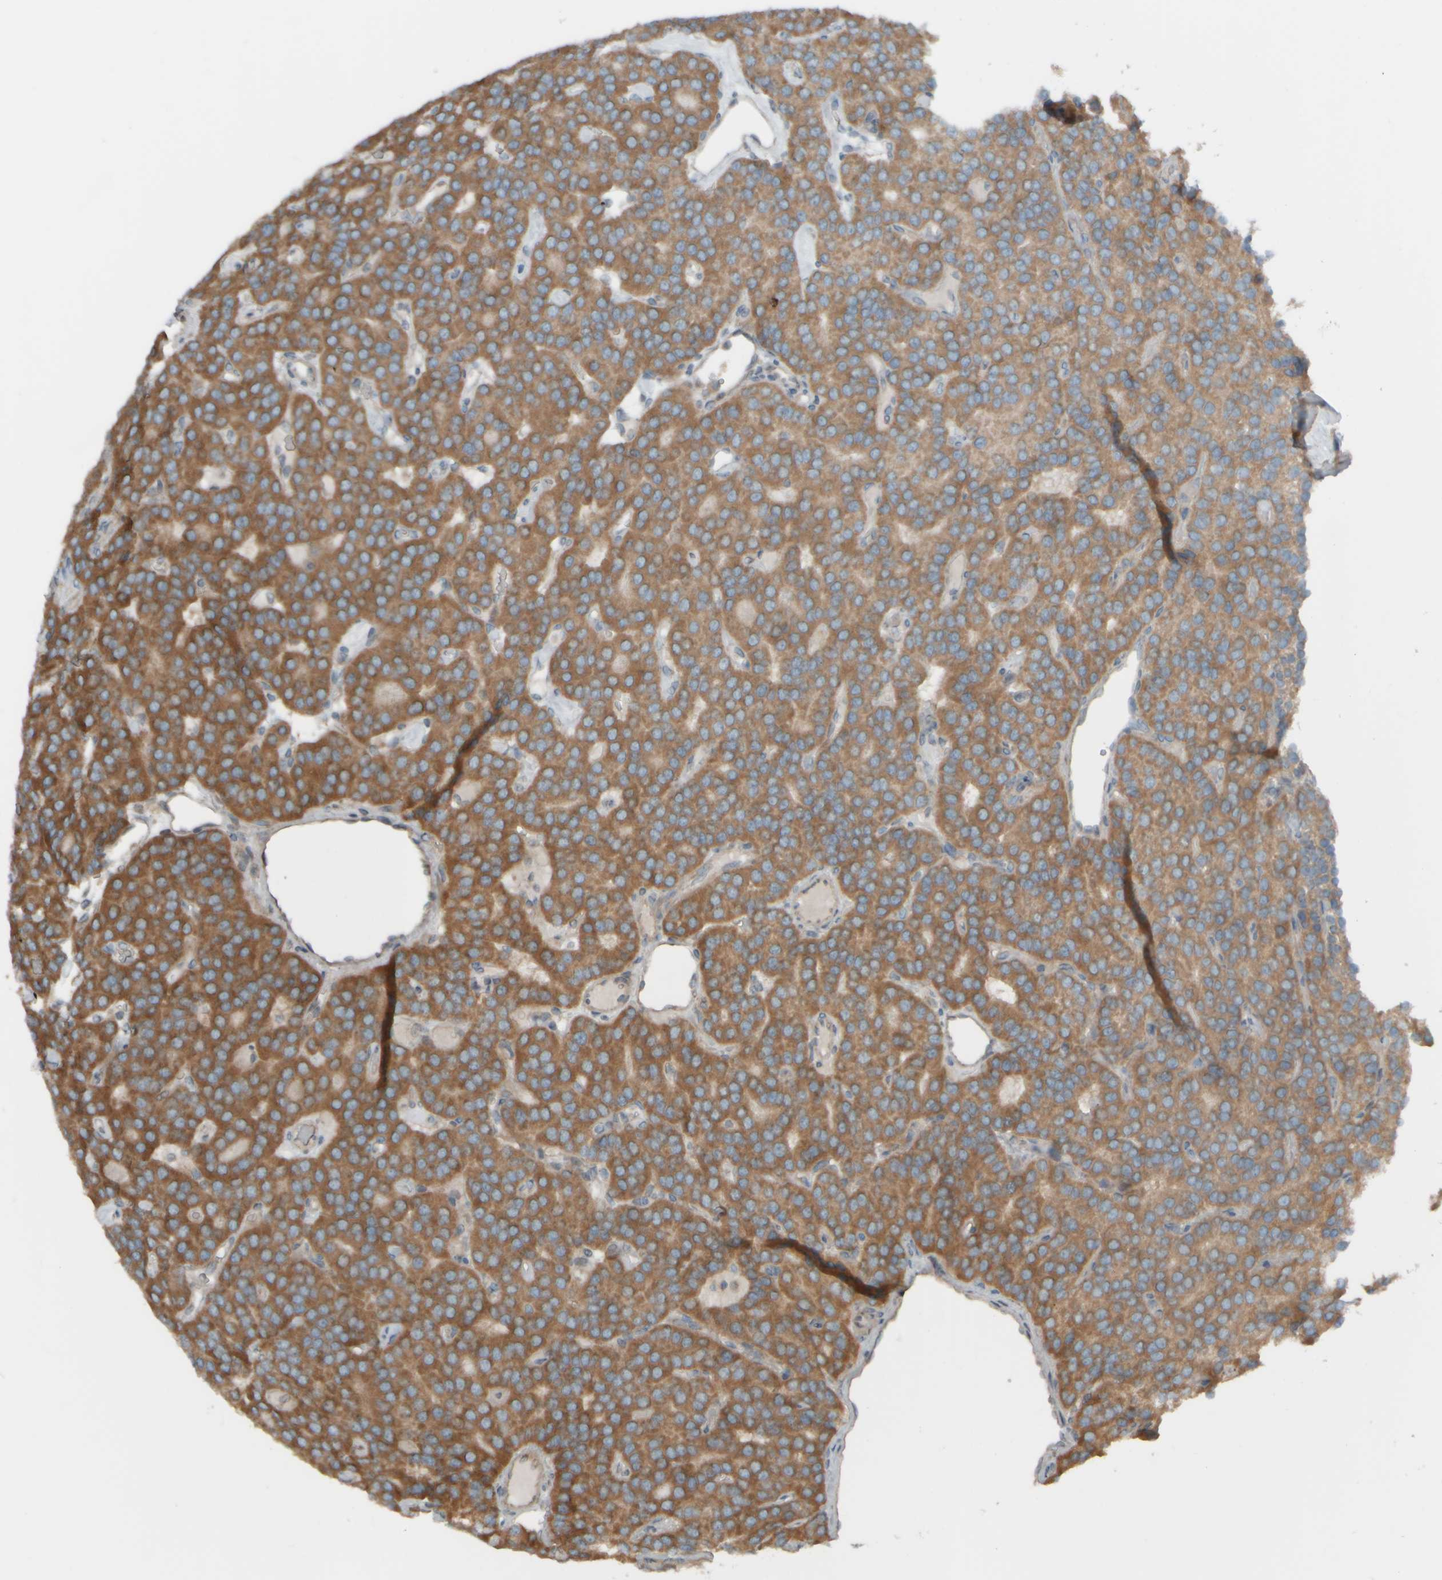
{"staining": {"intensity": "moderate", "quantity": "25%-75%", "location": "cytoplasmic/membranous"}, "tissue": "parathyroid gland", "cell_type": "Glandular cells", "image_type": "normal", "snomed": [{"axis": "morphology", "description": "Normal tissue, NOS"}, {"axis": "morphology", "description": "Adenoma, NOS"}, {"axis": "topography", "description": "Parathyroid gland"}], "caption": "A brown stain highlights moderate cytoplasmic/membranous expression of a protein in glandular cells of normal human parathyroid gland.", "gene": "HGS", "patient": {"sex": "female", "age": 86}}